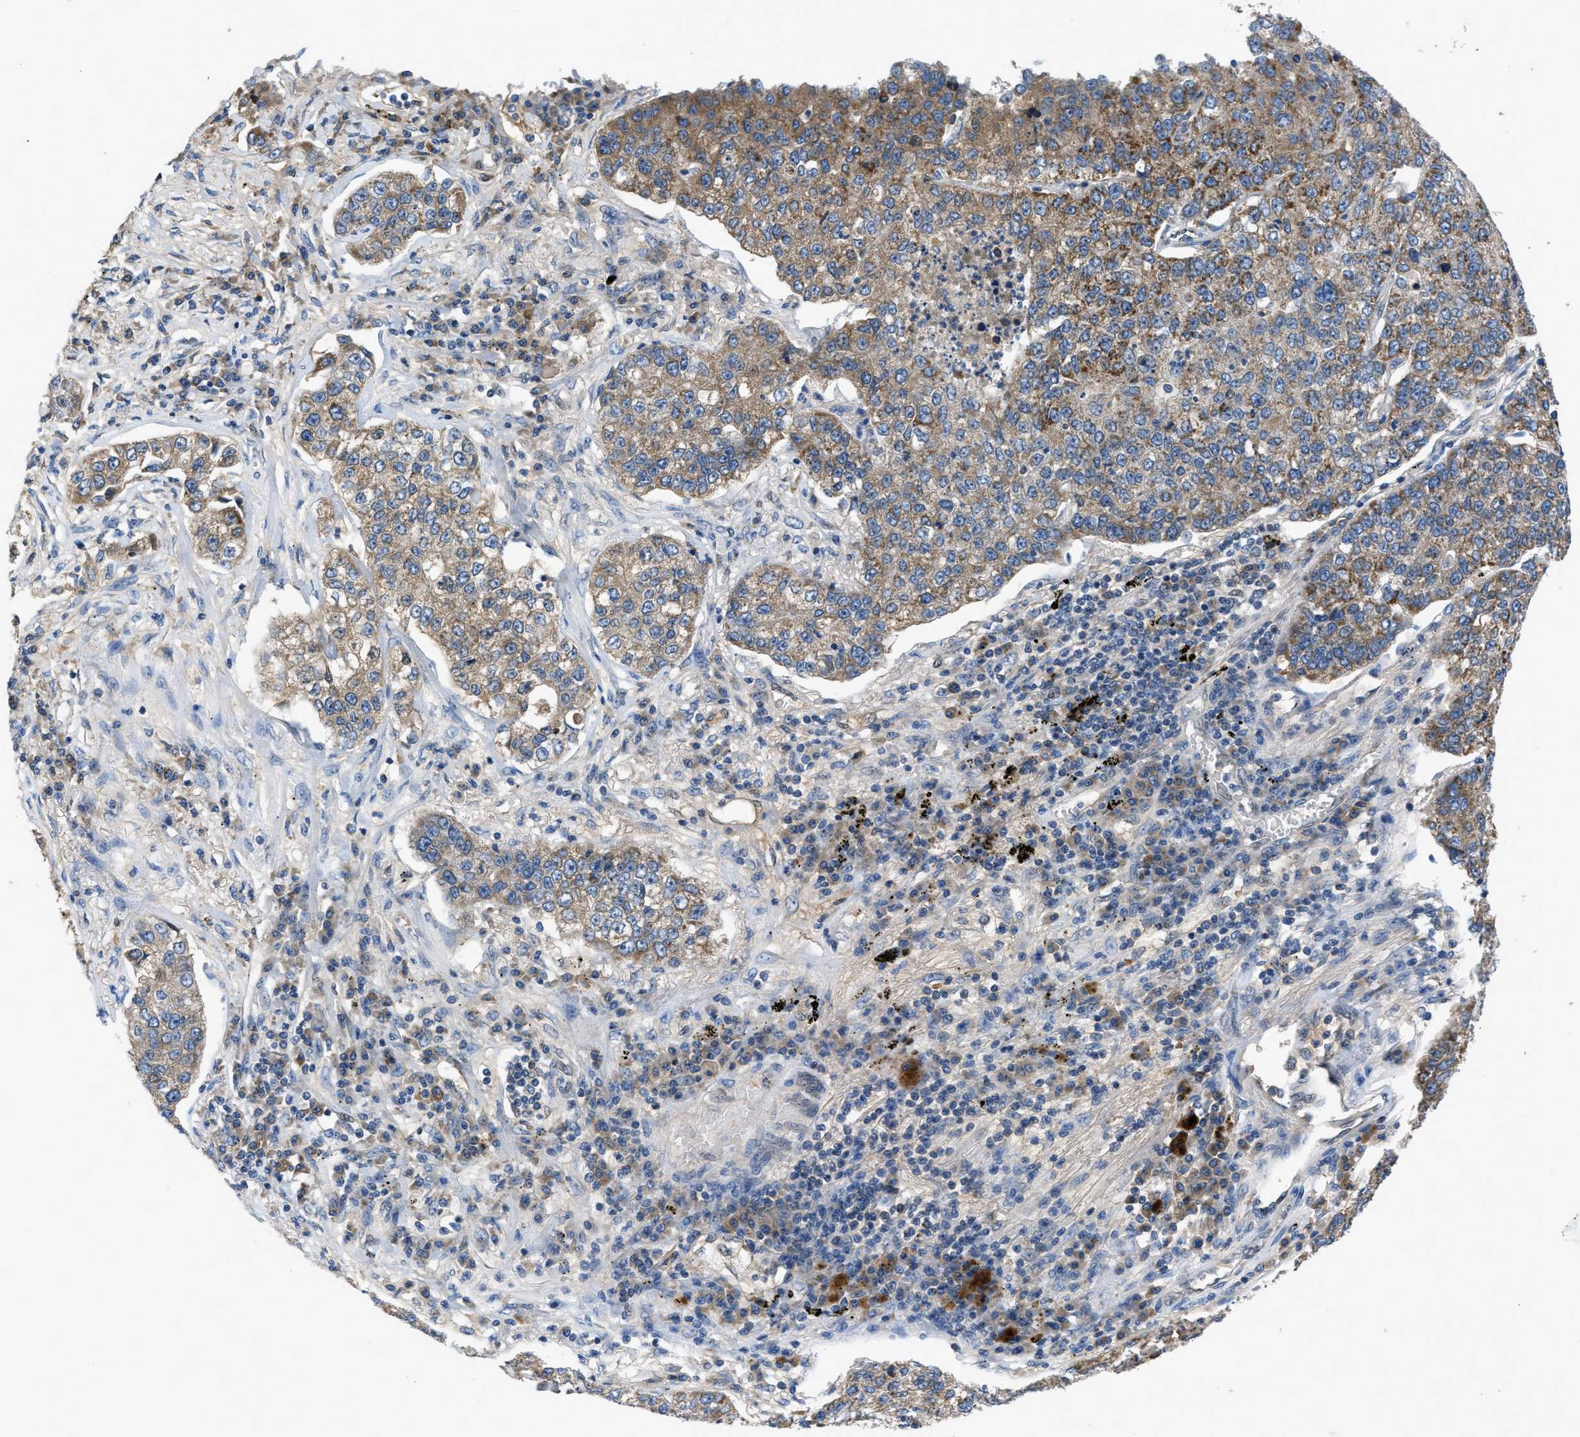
{"staining": {"intensity": "moderate", "quantity": ">75%", "location": "cytoplasmic/membranous"}, "tissue": "lung cancer", "cell_type": "Tumor cells", "image_type": "cancer", "snomed": [{"axis": "morphology", "description": "Adenocarcinoma, NOS"}, {"axis": "topography", "description": "Lung"}], "caption": "Approximately >75% of tumor cells in human lung cancer exhibit moderate cytoplasmic/membranous protein staining as visualized by brown immunohistochemical staining.", "gene": "PNKD", "patient": {"sex": "male", "age": 49}}